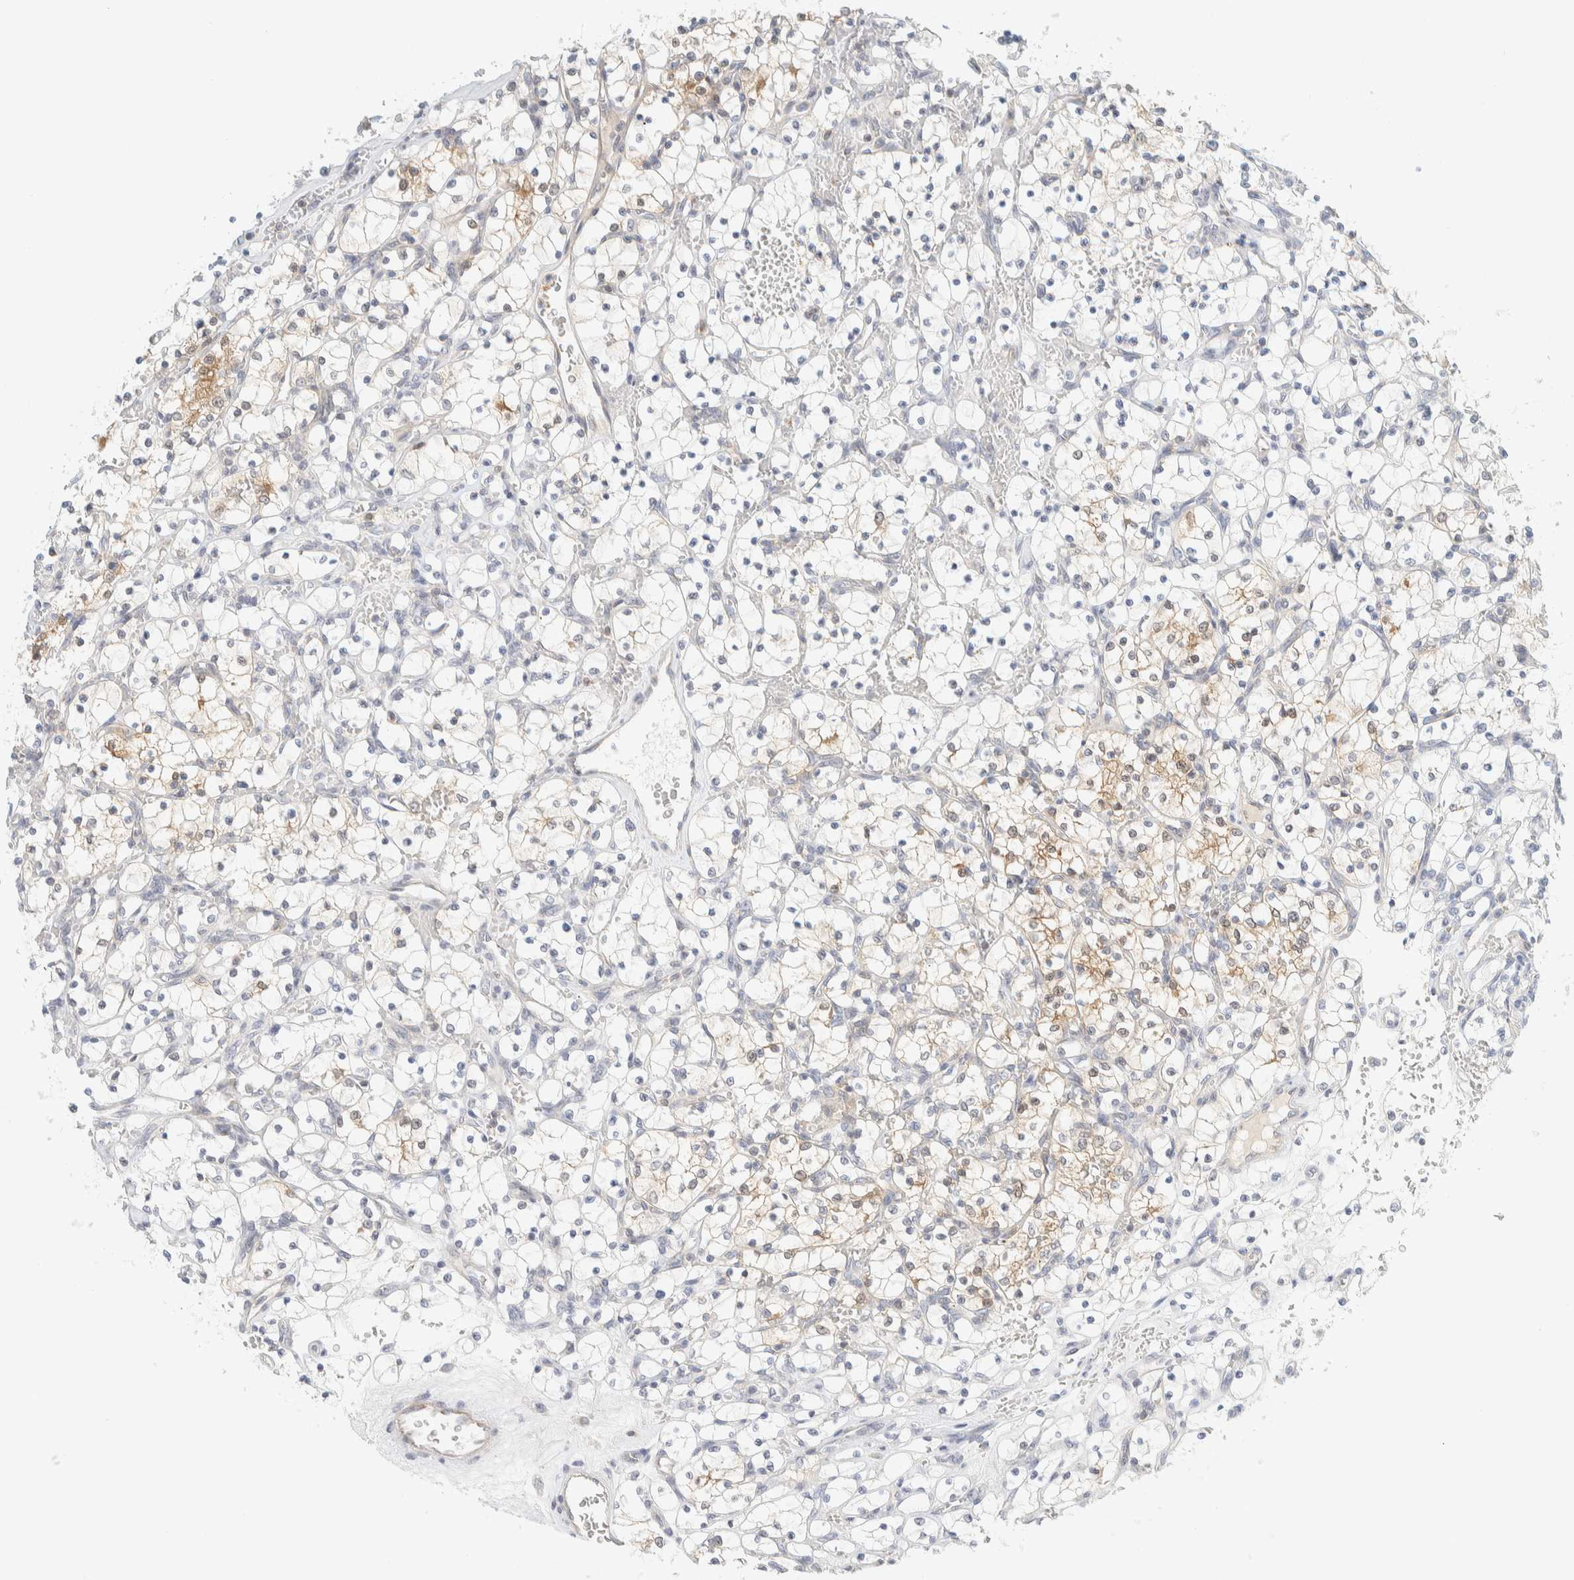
{"staining": {"intensity": "weak", "quantity": "<25%", "location": "cytoplasmic/membranous"}, "tissue": "renal cancer", "cell_type": "Tumor cells", "image_type": "cancer", "snomed": [{"axis": "morphology", "description": "Adenocarcinoma, NOS"}, {"axis": "topography", "description": "Kidney"}], "caption": "There is no significant staining in tumor cells of renal cancer.", "gene": "PCYT2", "patient": {"sex": "female", "age": 69}}